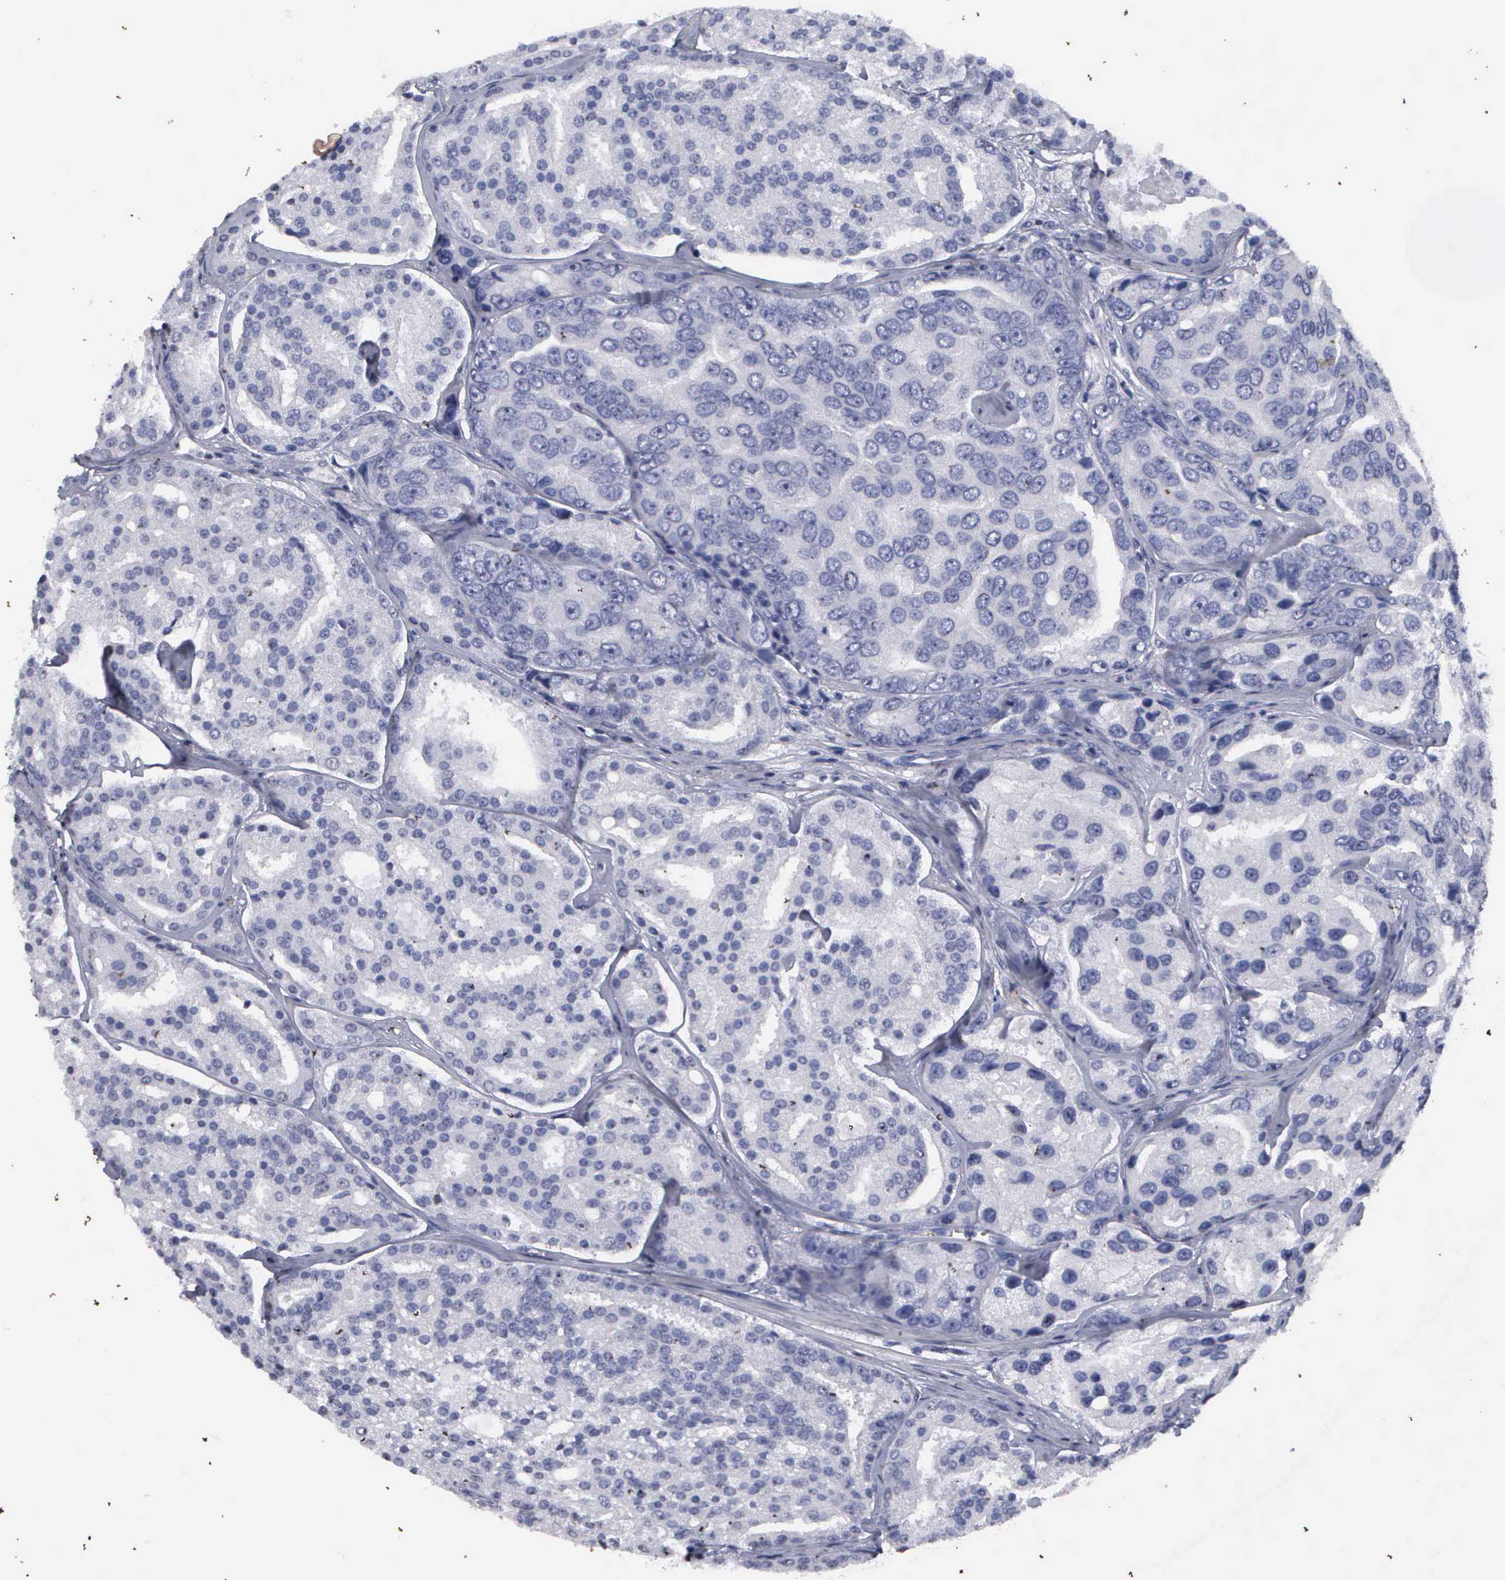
{"staining": {"intensity": "negative", "quantity": "none", "location": "none"}, "tissue": "prostate cancer", "cell_type": "Tumor cells", "image_type": "cancer", "snomed": [{"axis": "morphology", "description": "Adenocarcinoma, High grade"}, {"axis": "topography", "description": "Prostate"}], "caption": "Protein analysis of prostate high-grade adenocarcinoma reveals no significant expression in tumor cells. Nuclei are stained in blue.", "gene": "KIAA0586", "patient": {"sex": "male", "age": 64}}